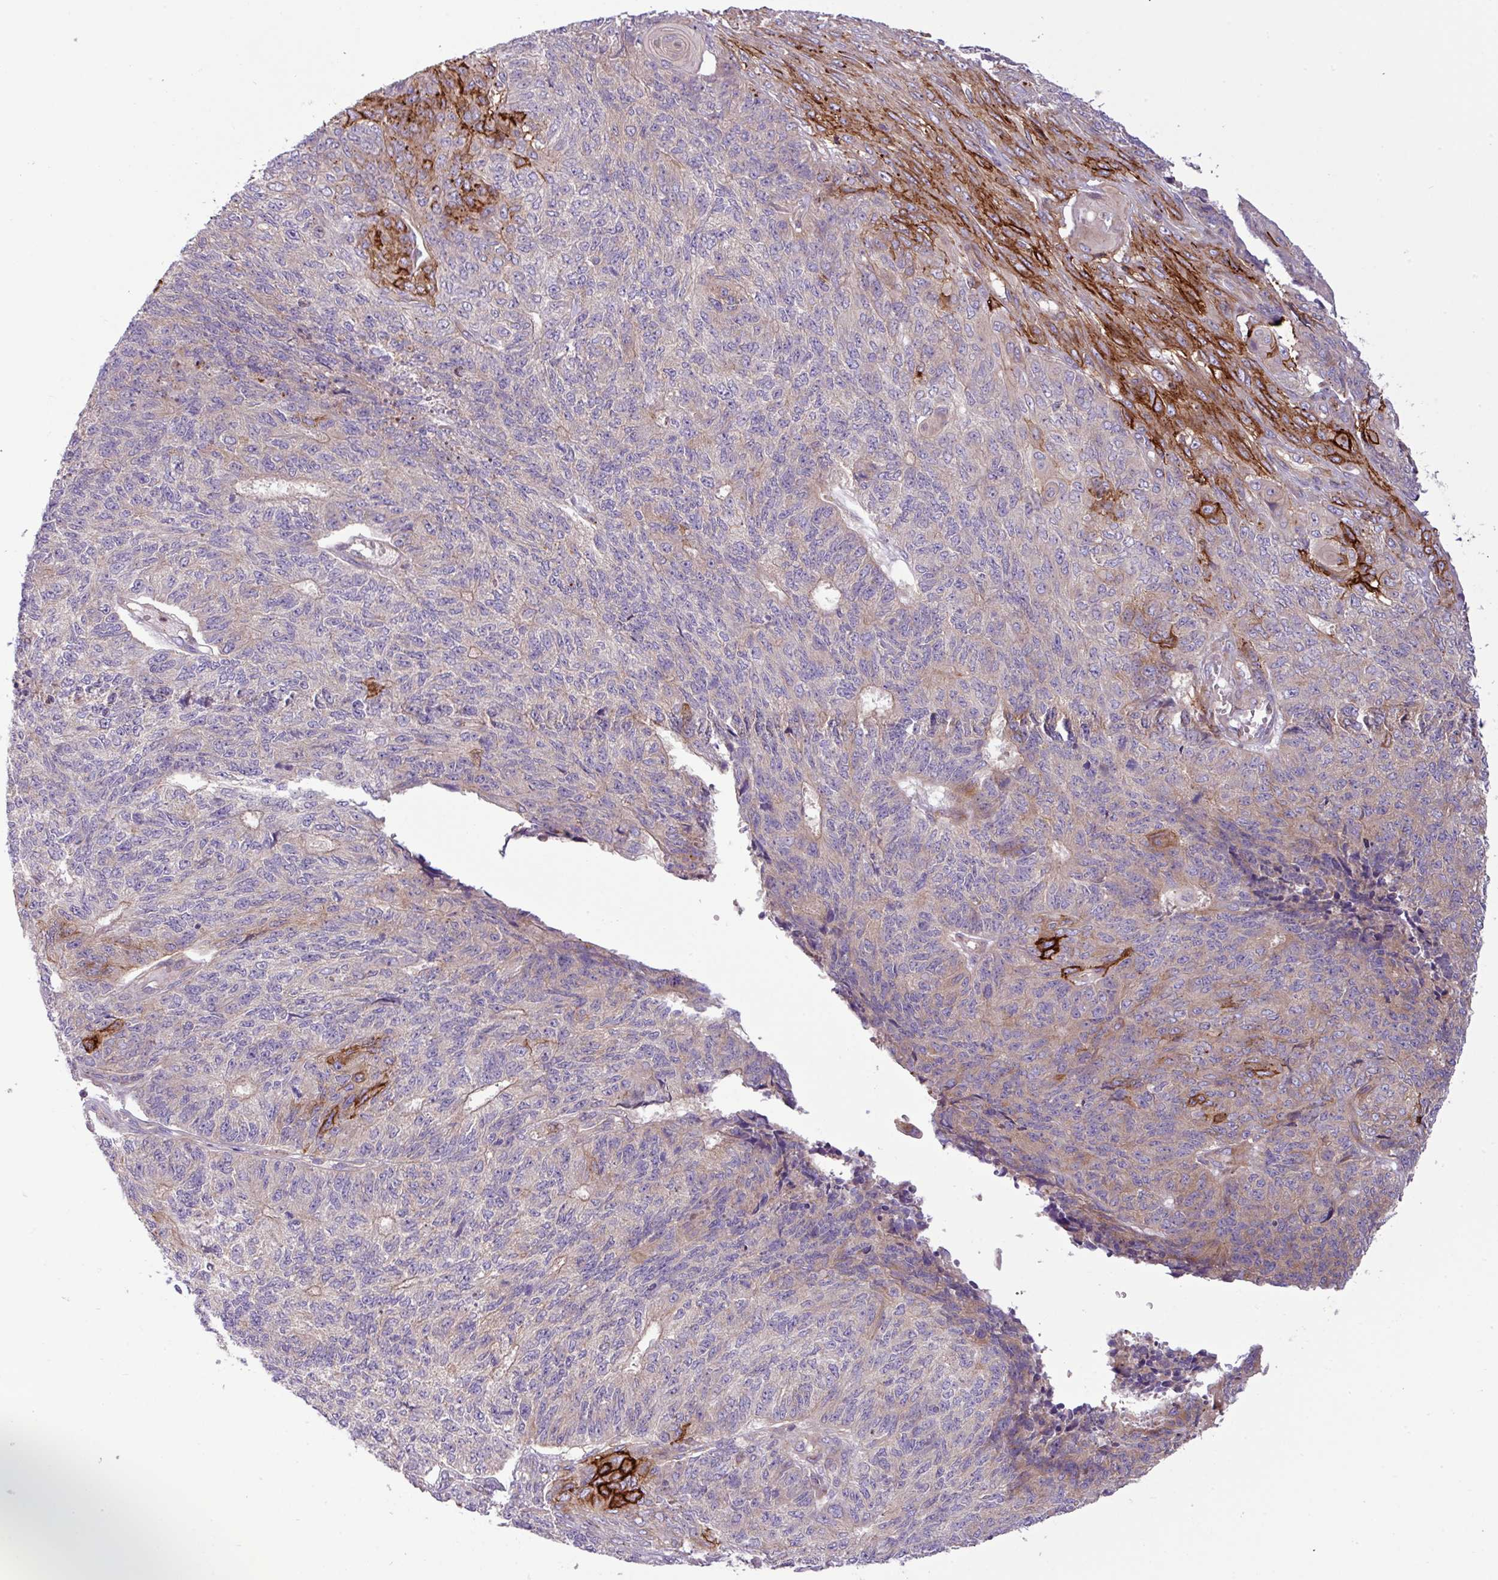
{"staining": {"intensity": "strong", "quantity": "<25%", "location": "cytoplasmic/membranous"}, "tissue": "endometrial cancer", "cell_type": "Tumor cells", "image_type": "cancer", "snomed": [{"axis": "morphology", "description": "Adenocarcinoma, NOS"}, {"axis": "topography", "description": "Endometrium"}], "caption": "Endometrial adenocarcinoma tissue exhibits strong cytoplasmic/membranous staining in about <25% of tumor cells, visualized by immunohistochemistry.", "gene": "RAB19", "patient": {"sex": "female", "age": 32}}